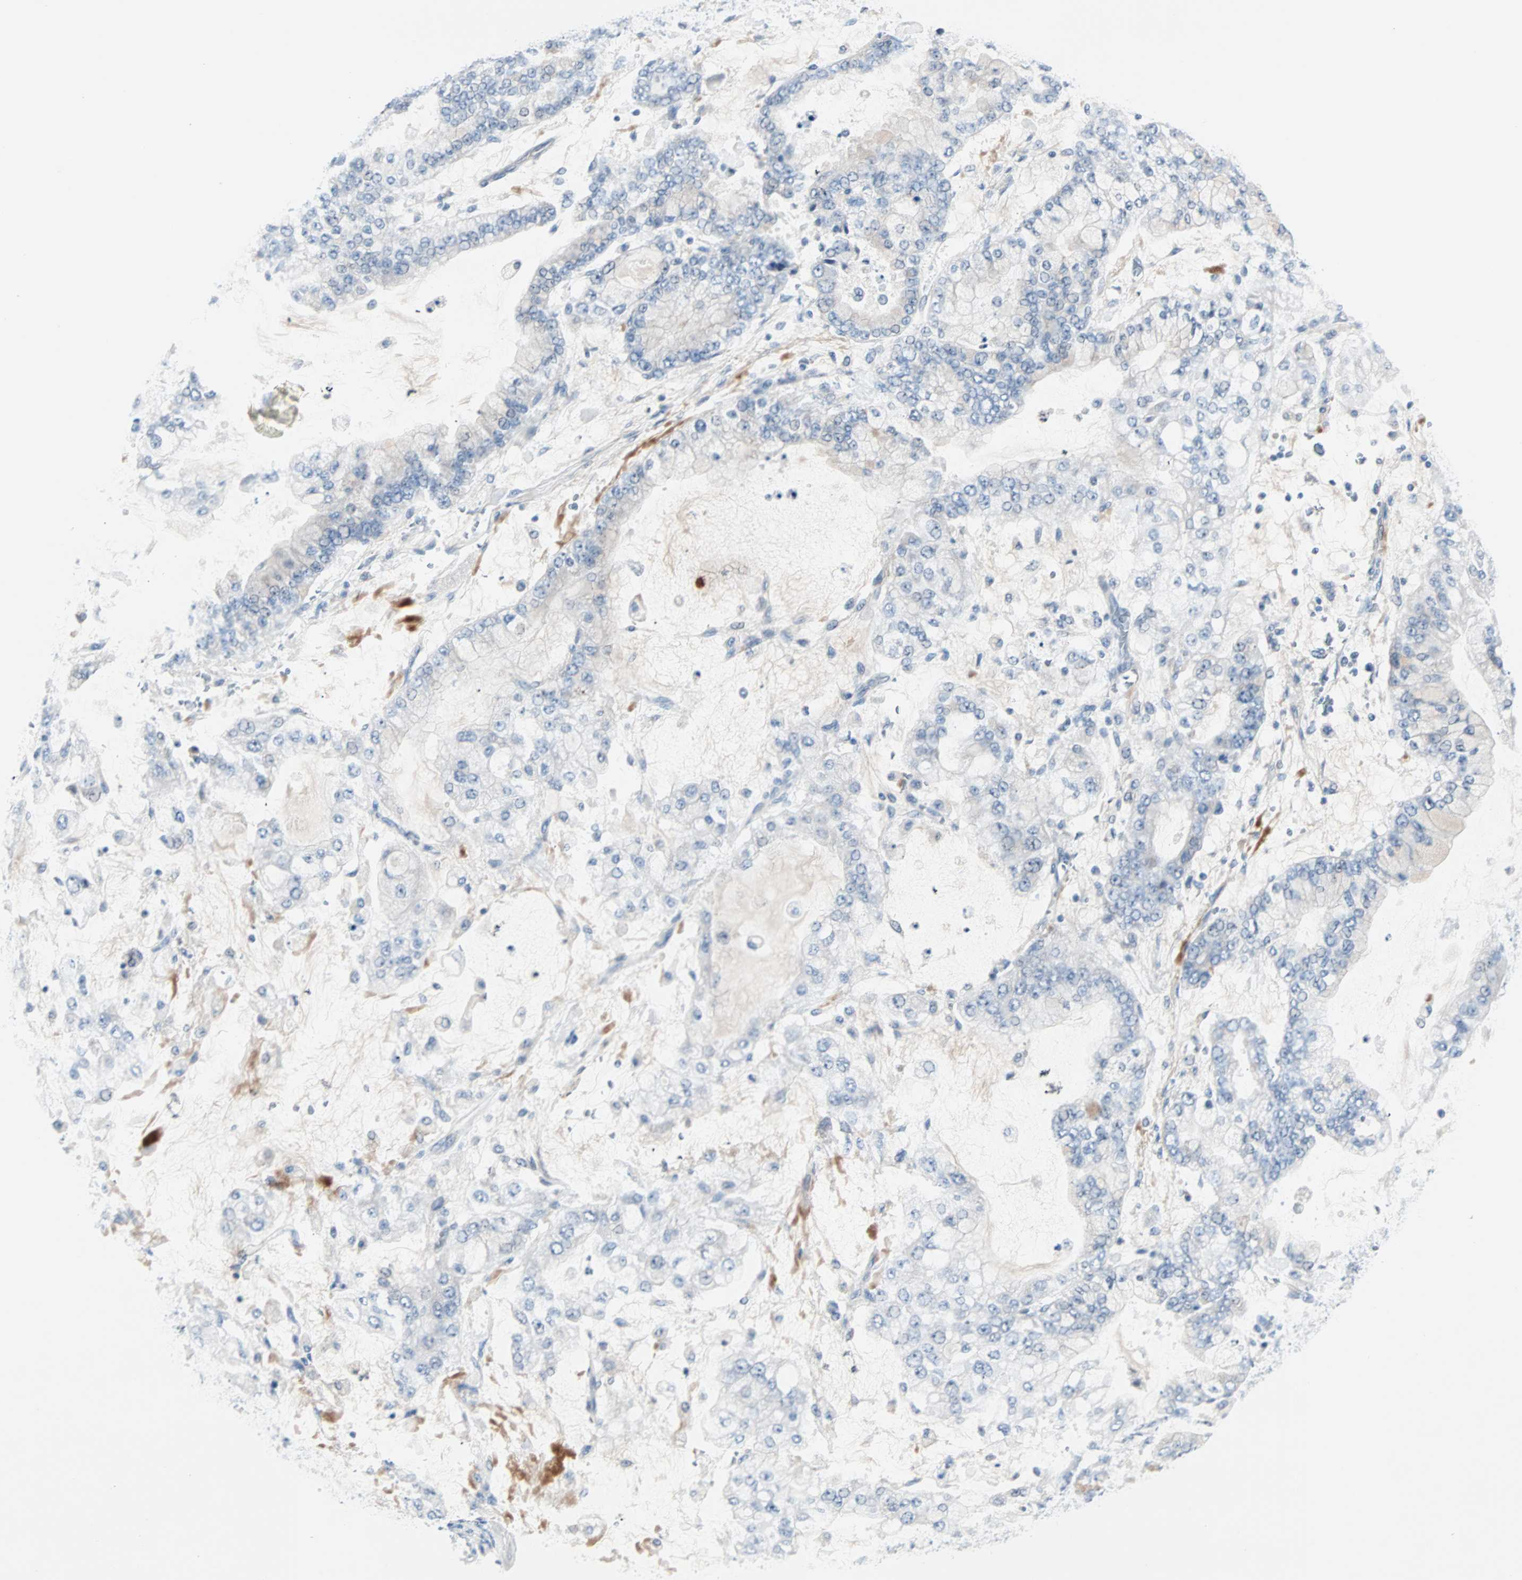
{"staining": {"intensity": "moderate", "quantity": "<25%", "location": "cytoplasmic/membranous"}, "tissue": "stomach cancer", "cell_type": "Tumor cells", "image_type": "cancer", "snomed": [{"axis": "morphology", "description": "Normal tissue, NOS"}, {"axis": "morphology", "description": "Adenocarcinoma, NOS"}, {"axis": "topography", "description": "Stomach, upper"}, {"axis": "topography", "description": "Stomach"}], "caption": "Protein expression by immunohistochemistry (IHC) shows moderate cytoplasmic/membranous positivity in about <25% of tumor cells in stomach adenocarcinoma. Using DAB (3,3'-diaminobenzidine) (brown) and hematoxylin (blue) stains, captured at high magnification using brightfield microscopy.", "gene": "NEFH", "patient": {"sex": "male", "age": 76}}